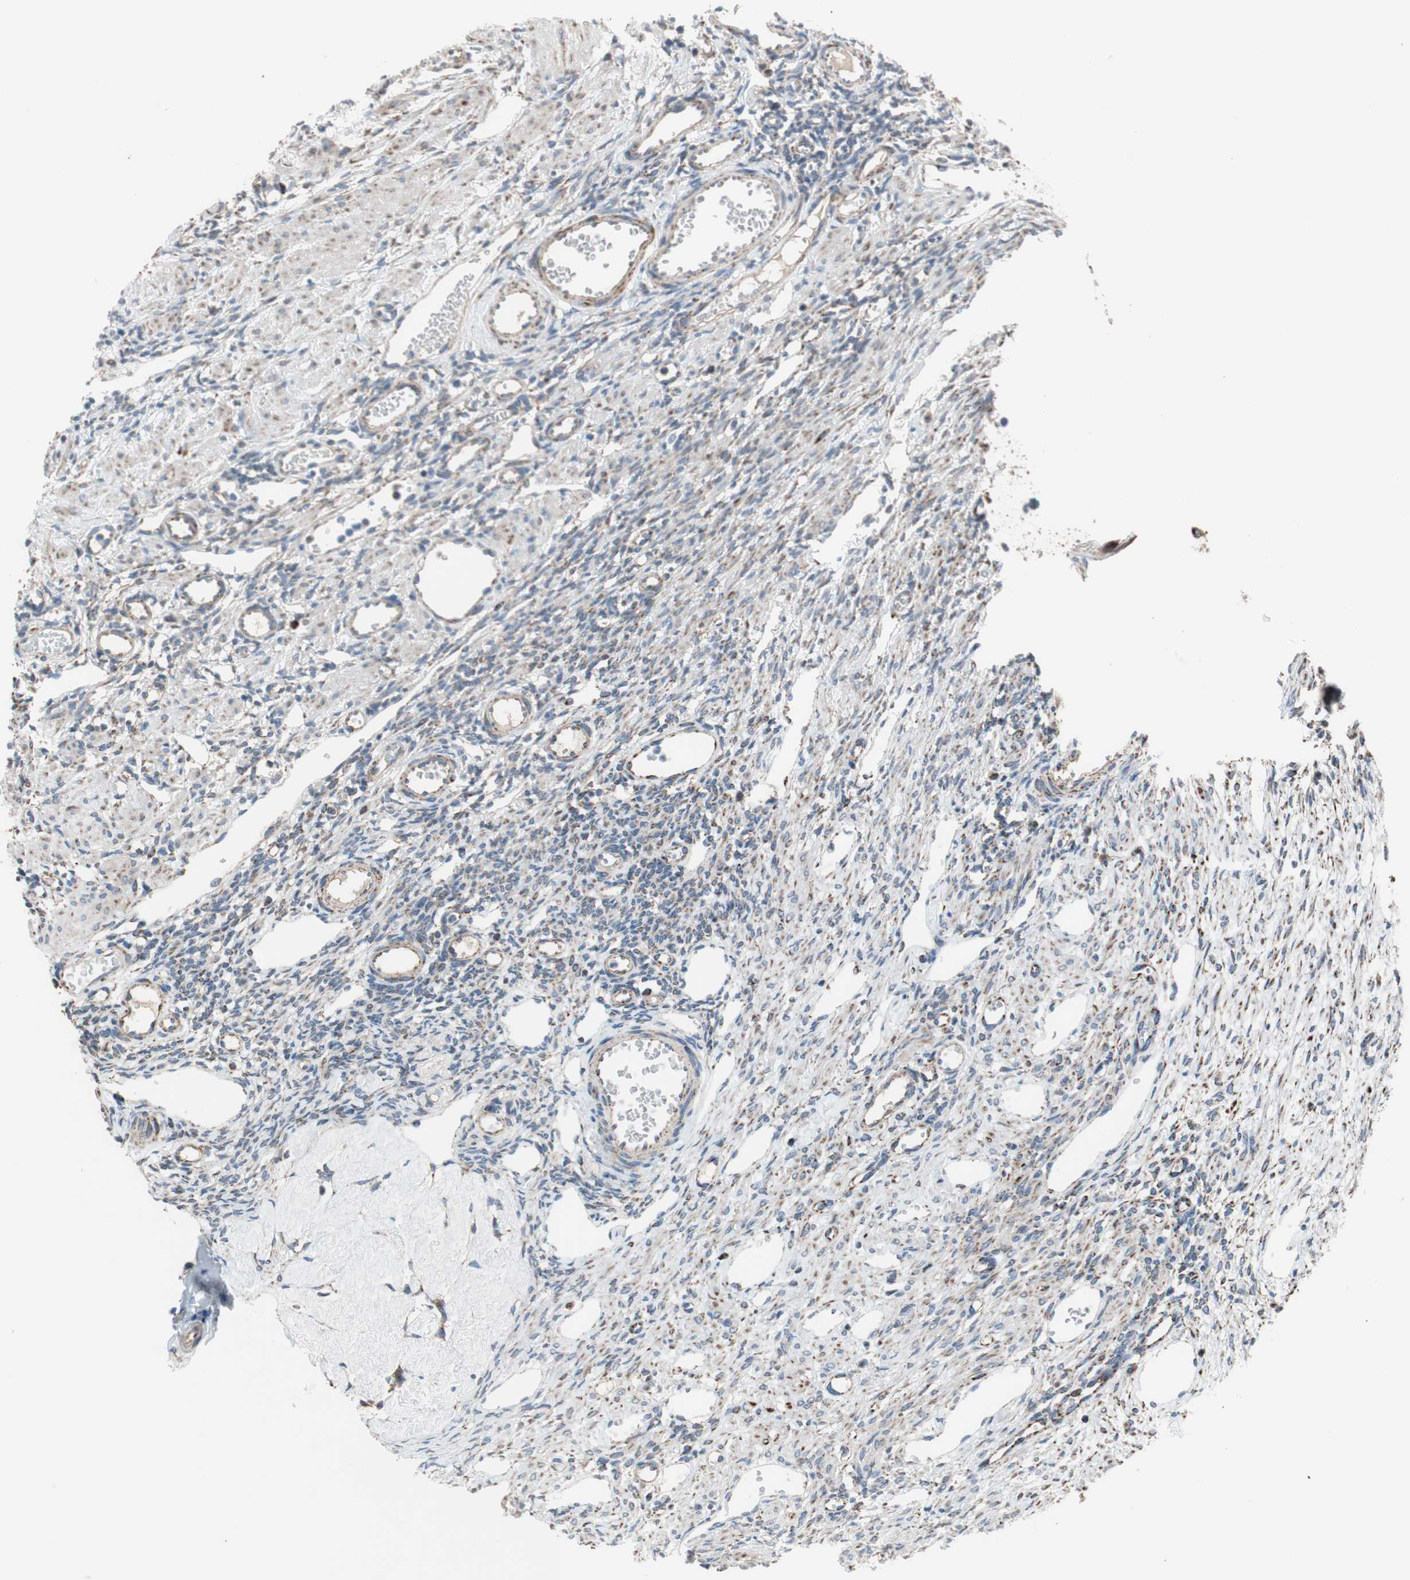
{"staining": {"intensity": "moderate", "quantity": "<25%", "location": "cytoplasmic/membranous"}, "tissue": "ovary", "cell_type": "Ovarian stroma cells", "image_type": "normal", "snomed": [{"axis": "morphology", "description": "Normal tissue, NOS"}, {"axis": "topography", "description": "Ovary"}], "caption": "Brown immunohistochemical staining in benign ovary demonstrates moderate cytoplasmic/membranous positivity in about <25% of ovarian stroma cells.", "gene": "PCSK4", "patient": {"sex": "female", "age": 33}}